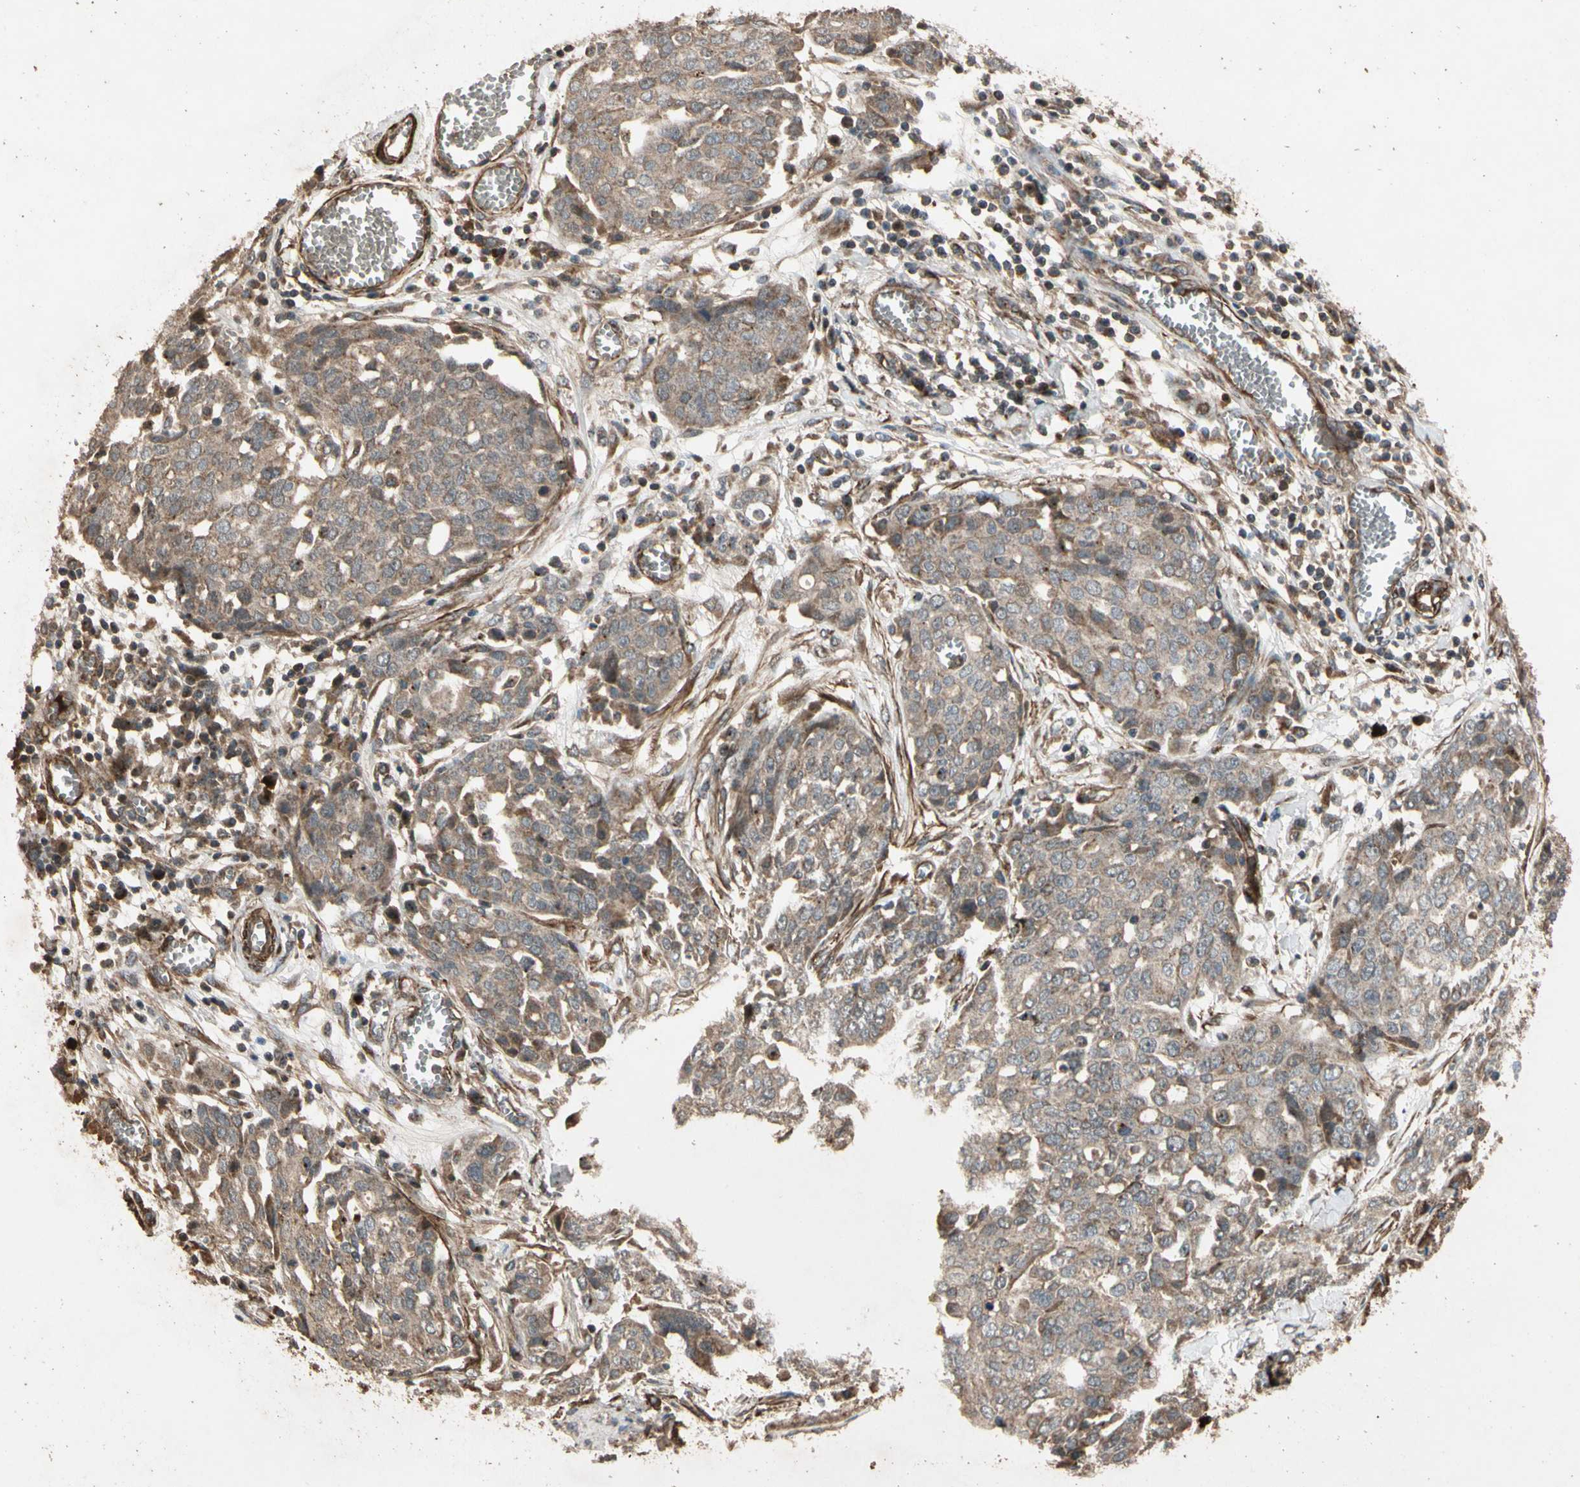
{"staining": {"intensity": "weak", "quantity": ">75%", "location": "cytoplasmic/membranous"}, "tissue": "ovarian cancer", "cell_type": "Tumor cells", "image_type": "cancer", "snomed": [{"axis": "morphology", "description": "Cystadenocarcinoma, serous, NOS"}, {"axis": "topography", "description": "Soft tissue"}, {"axis": "topography", "description": "Ovary"}], "caption": "Protein staining of ovarian serous cystadenocarcinoma tissue reveals weak cytoplasmic/membranous expression in about >75% of tumor cells.", "gene": "GCK", "patient": {"sex": "female", "age": 57}}